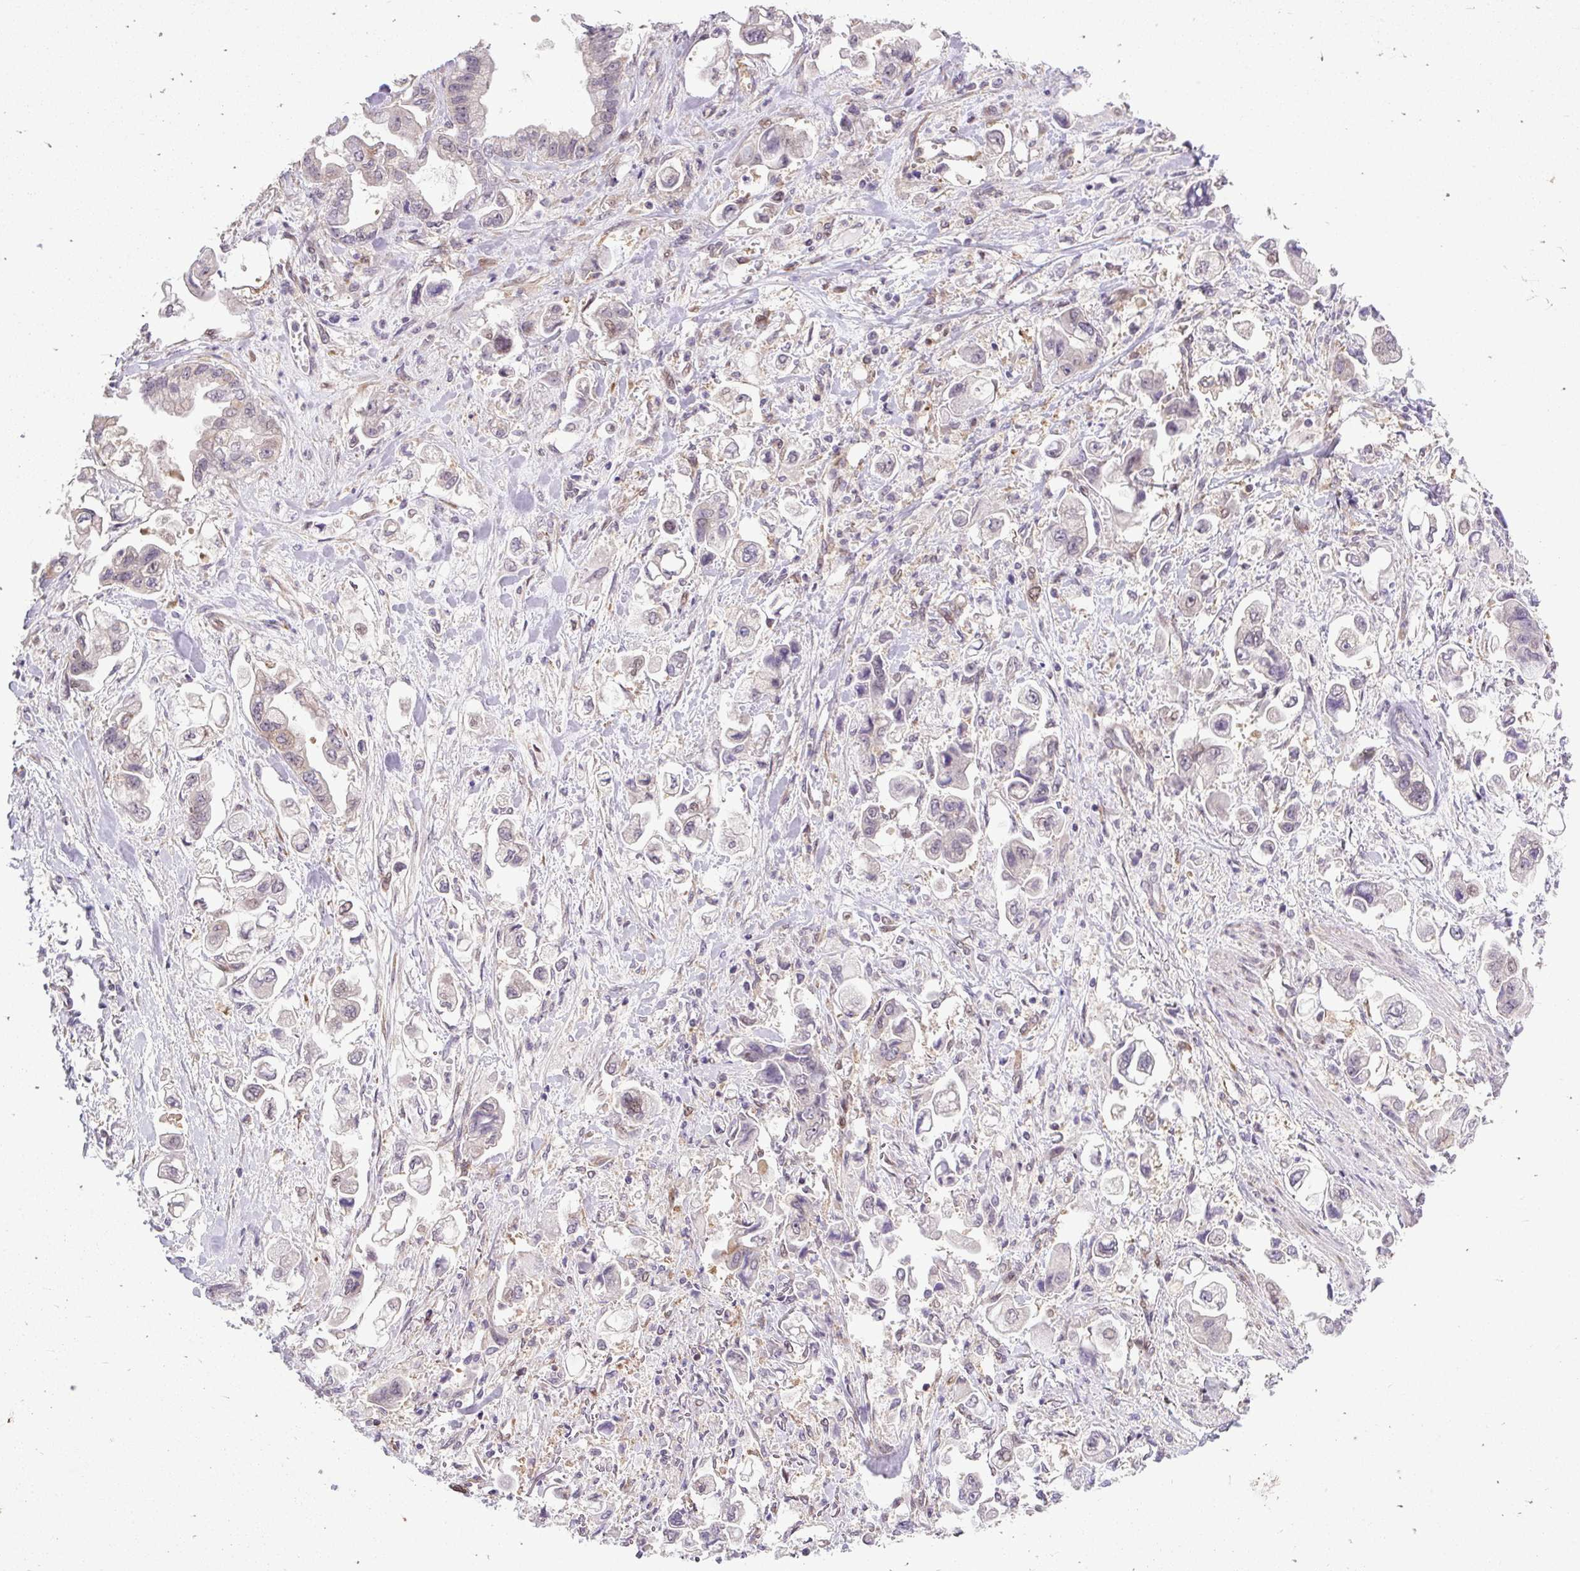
{"staining": {"intensity": "negative", "quantity": "none", "location": "none"}, "tissue": "stomach cancer", "cell_type": "Tumor cells", "image_type": "cancer", "snomed": [{"axis": "morphology", "description": "Adenocarcinoma, NOS"}, {"axis": "topography", "description": "Stomach"}], "caption": "Human stomach cancer stained for a protein using immunohistochemistry reveals no expression in tumor cells.", "gene": "TRIM17", "patient": {"sex": "male", "age": 62}}